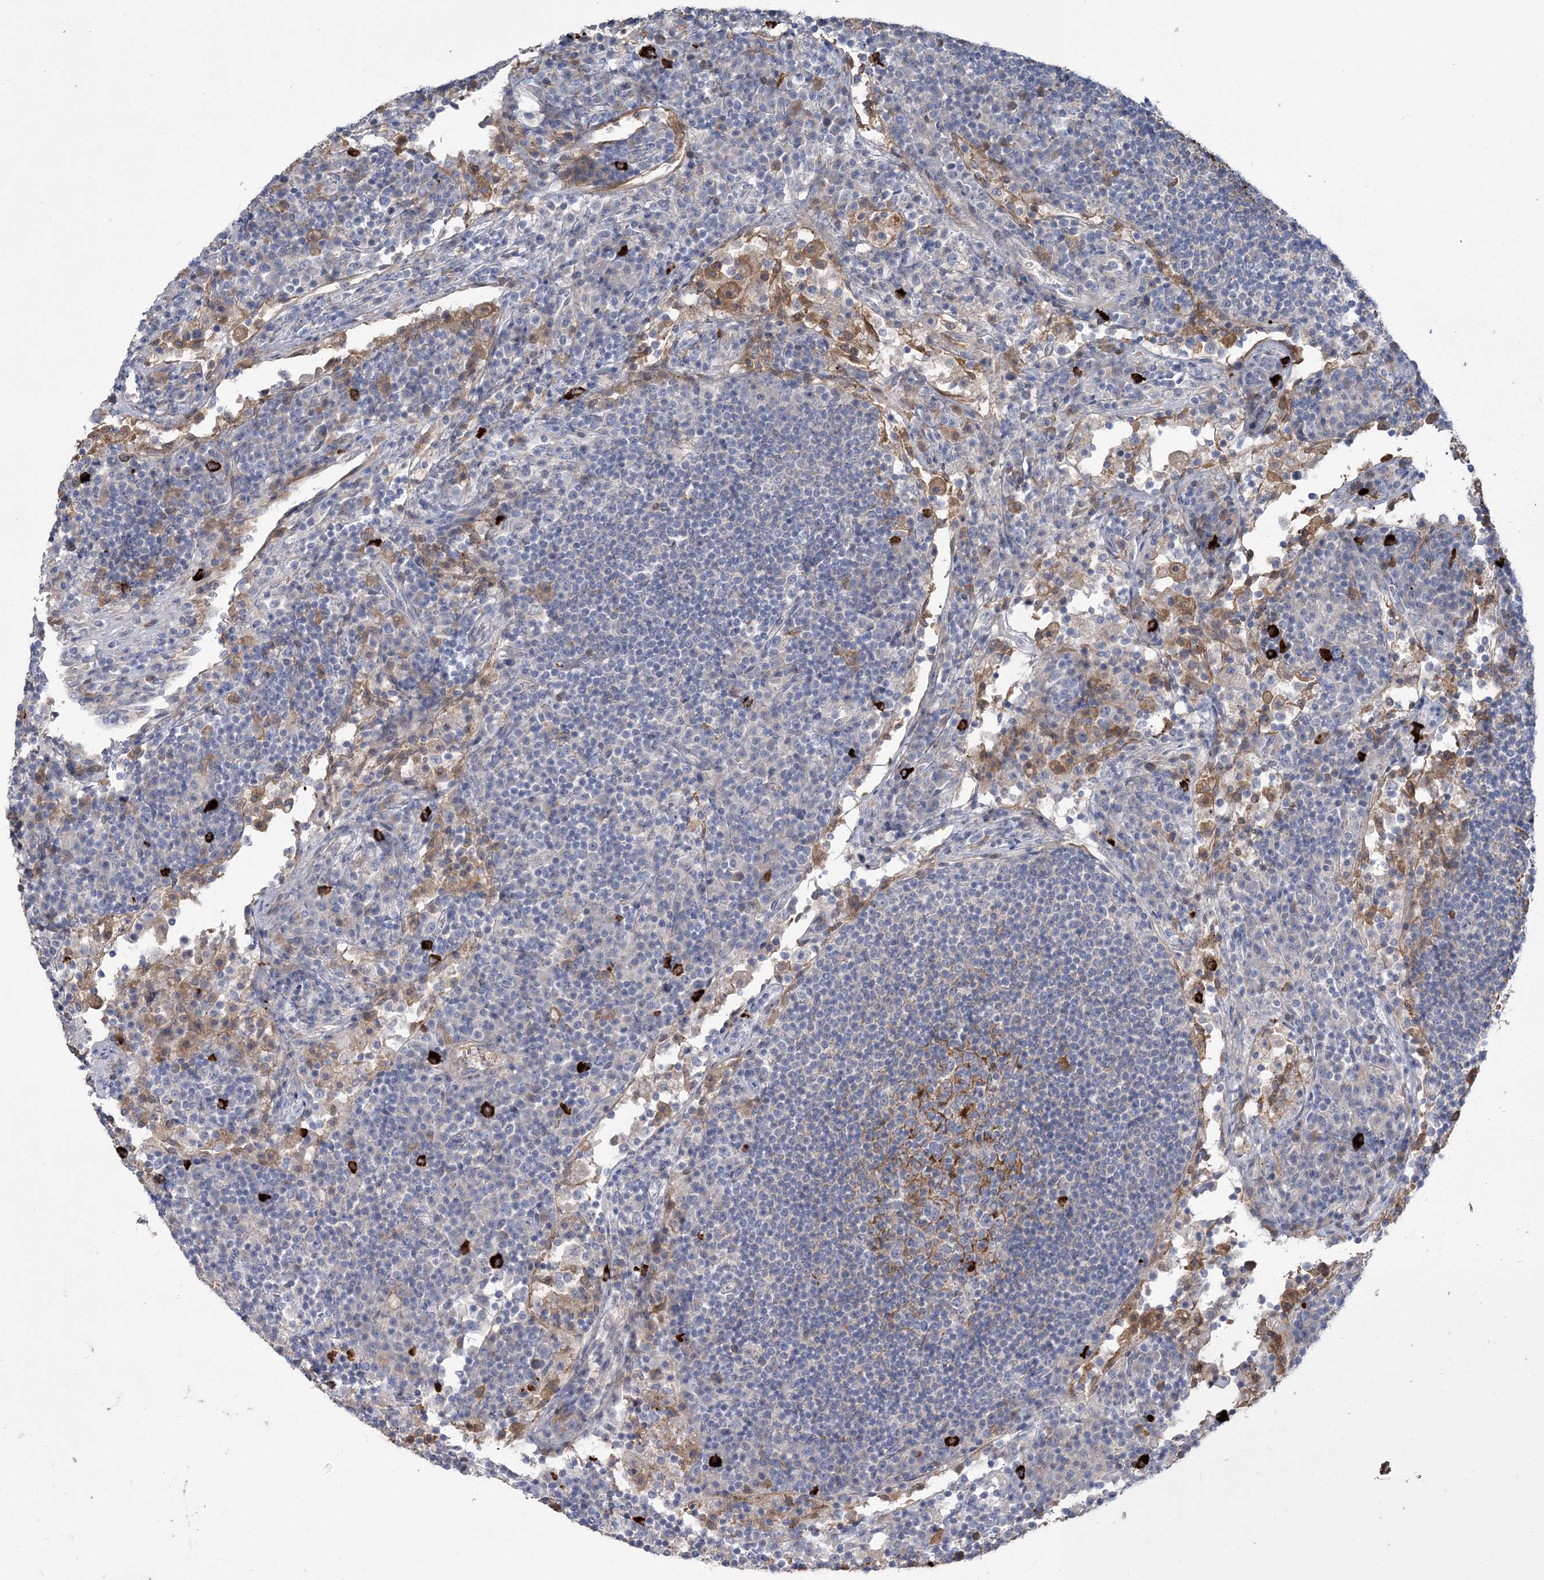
{"staining": {"intensity": "weak", "quantity": "<25%", "location": "cytoplasmic/membranous"}, "tissue": "lymph node", "cell_type": "Germinal center cells", "image_type": "normal", "snomed": [{"axis": "morphology", "description": "Normal tissue, NOS"}, {"axis": "topography", "description": "Lymph node"}], "caption": "This is an immunohistochemistry (IHC) micrograph of normal human lymph node. There is no positivity in germinal center cells.", "gene": "WBP1L", "patient": {"sex": "female", "age": 53}}